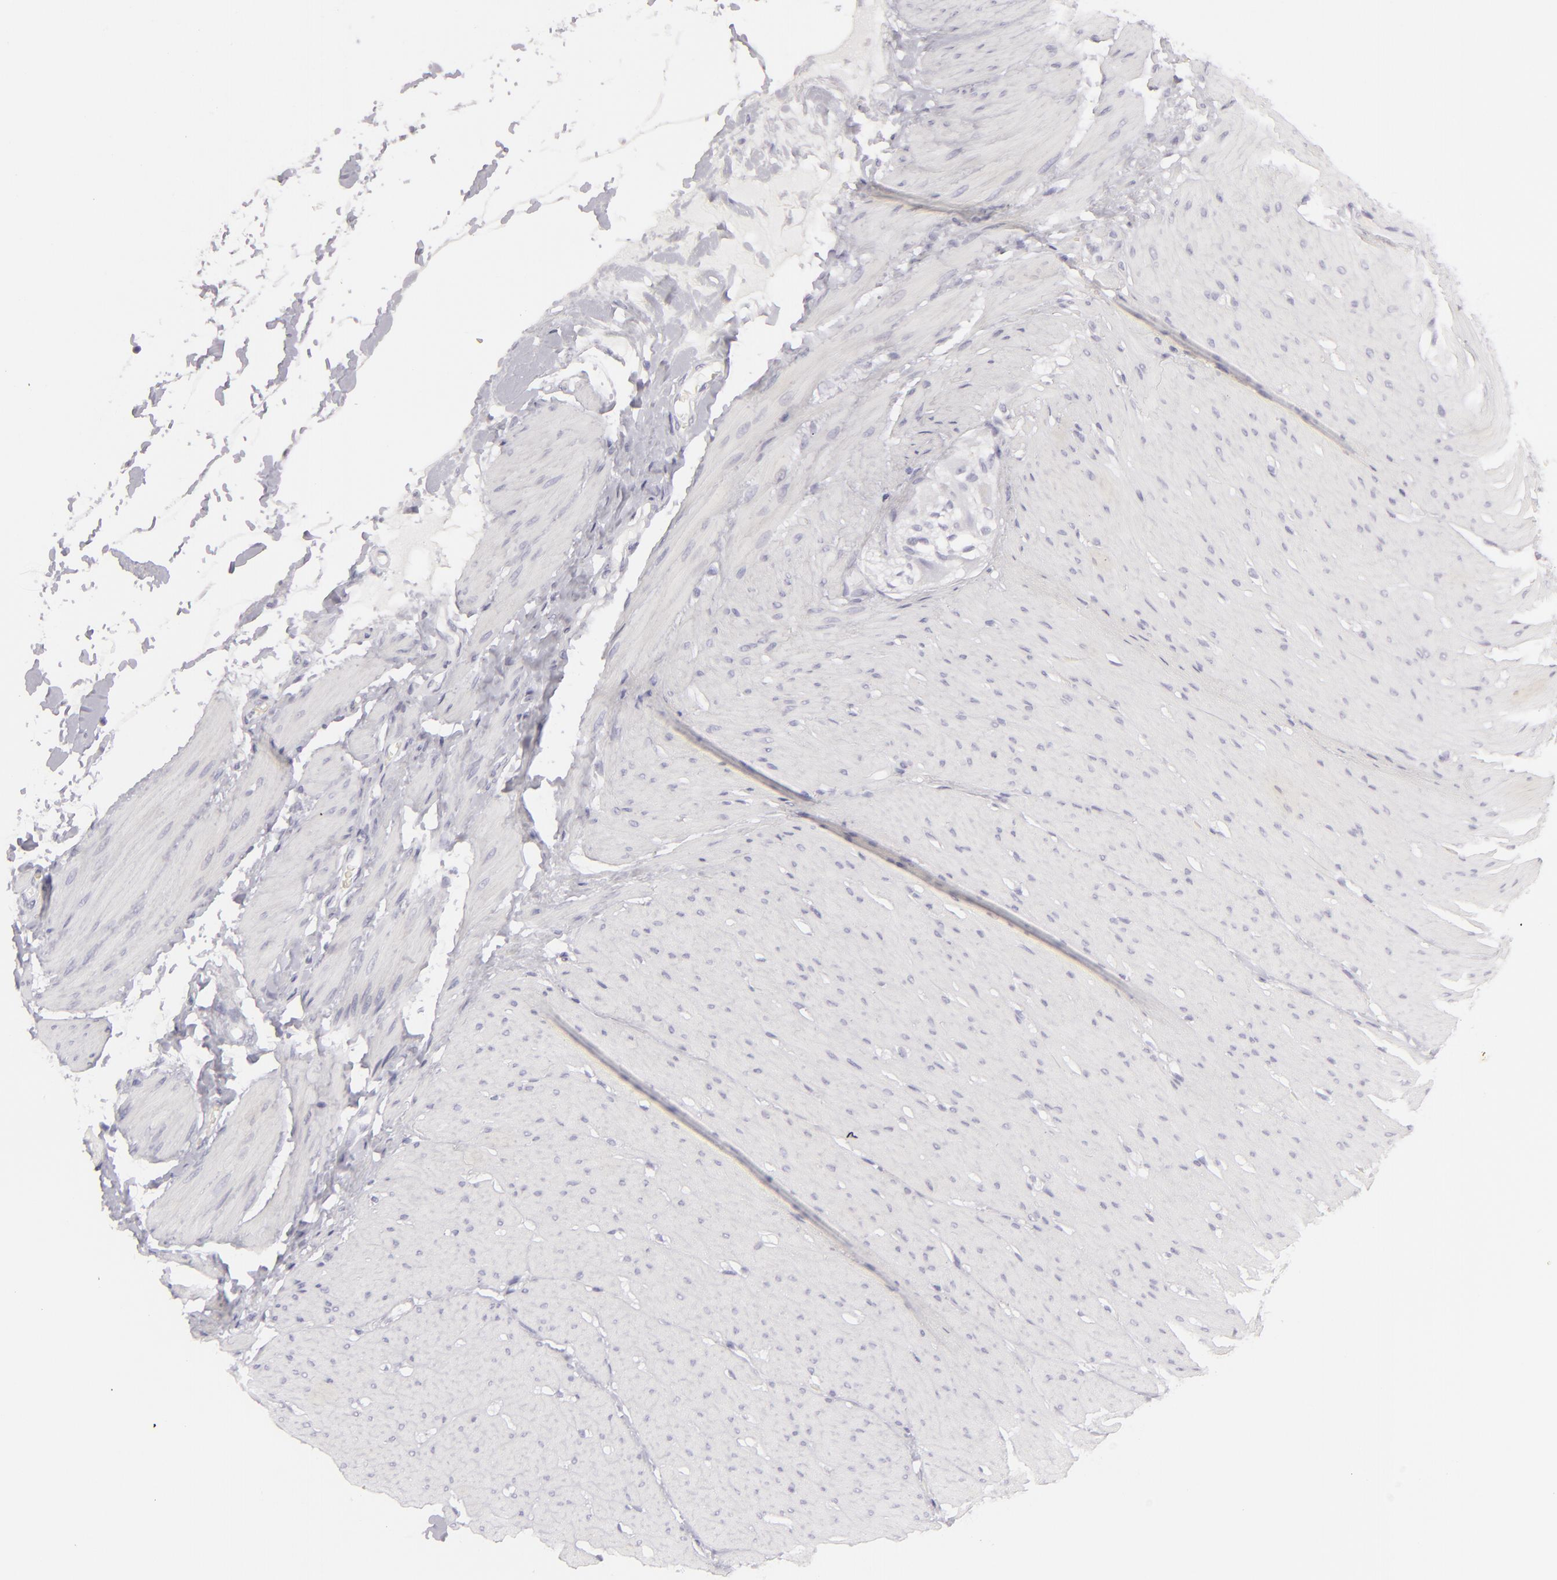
{"staining": {"intensity": "negative", "quantity": "none", "location": "none"}, "tissue": "smooth muscle", "cell_type": "Smooth muscle cells", "image_type": "normal", "snomed": [{"axis": "morphology", "description": "Normal tissue, NOS"}, {"axis": "topography", "description": "Smooth muscle"}, {"axis": "topography", "description": "Colon"}], "caption": "Benign smooth muscle was stained to show a protein in brown. There is no significant staining in smooth muscle cells. The staining is performed using DAB brown chromogen with nuclei counter-stained in using hematoxylin.", "gene": "FLG", "patient": {"sex": "male", "age": 67}}